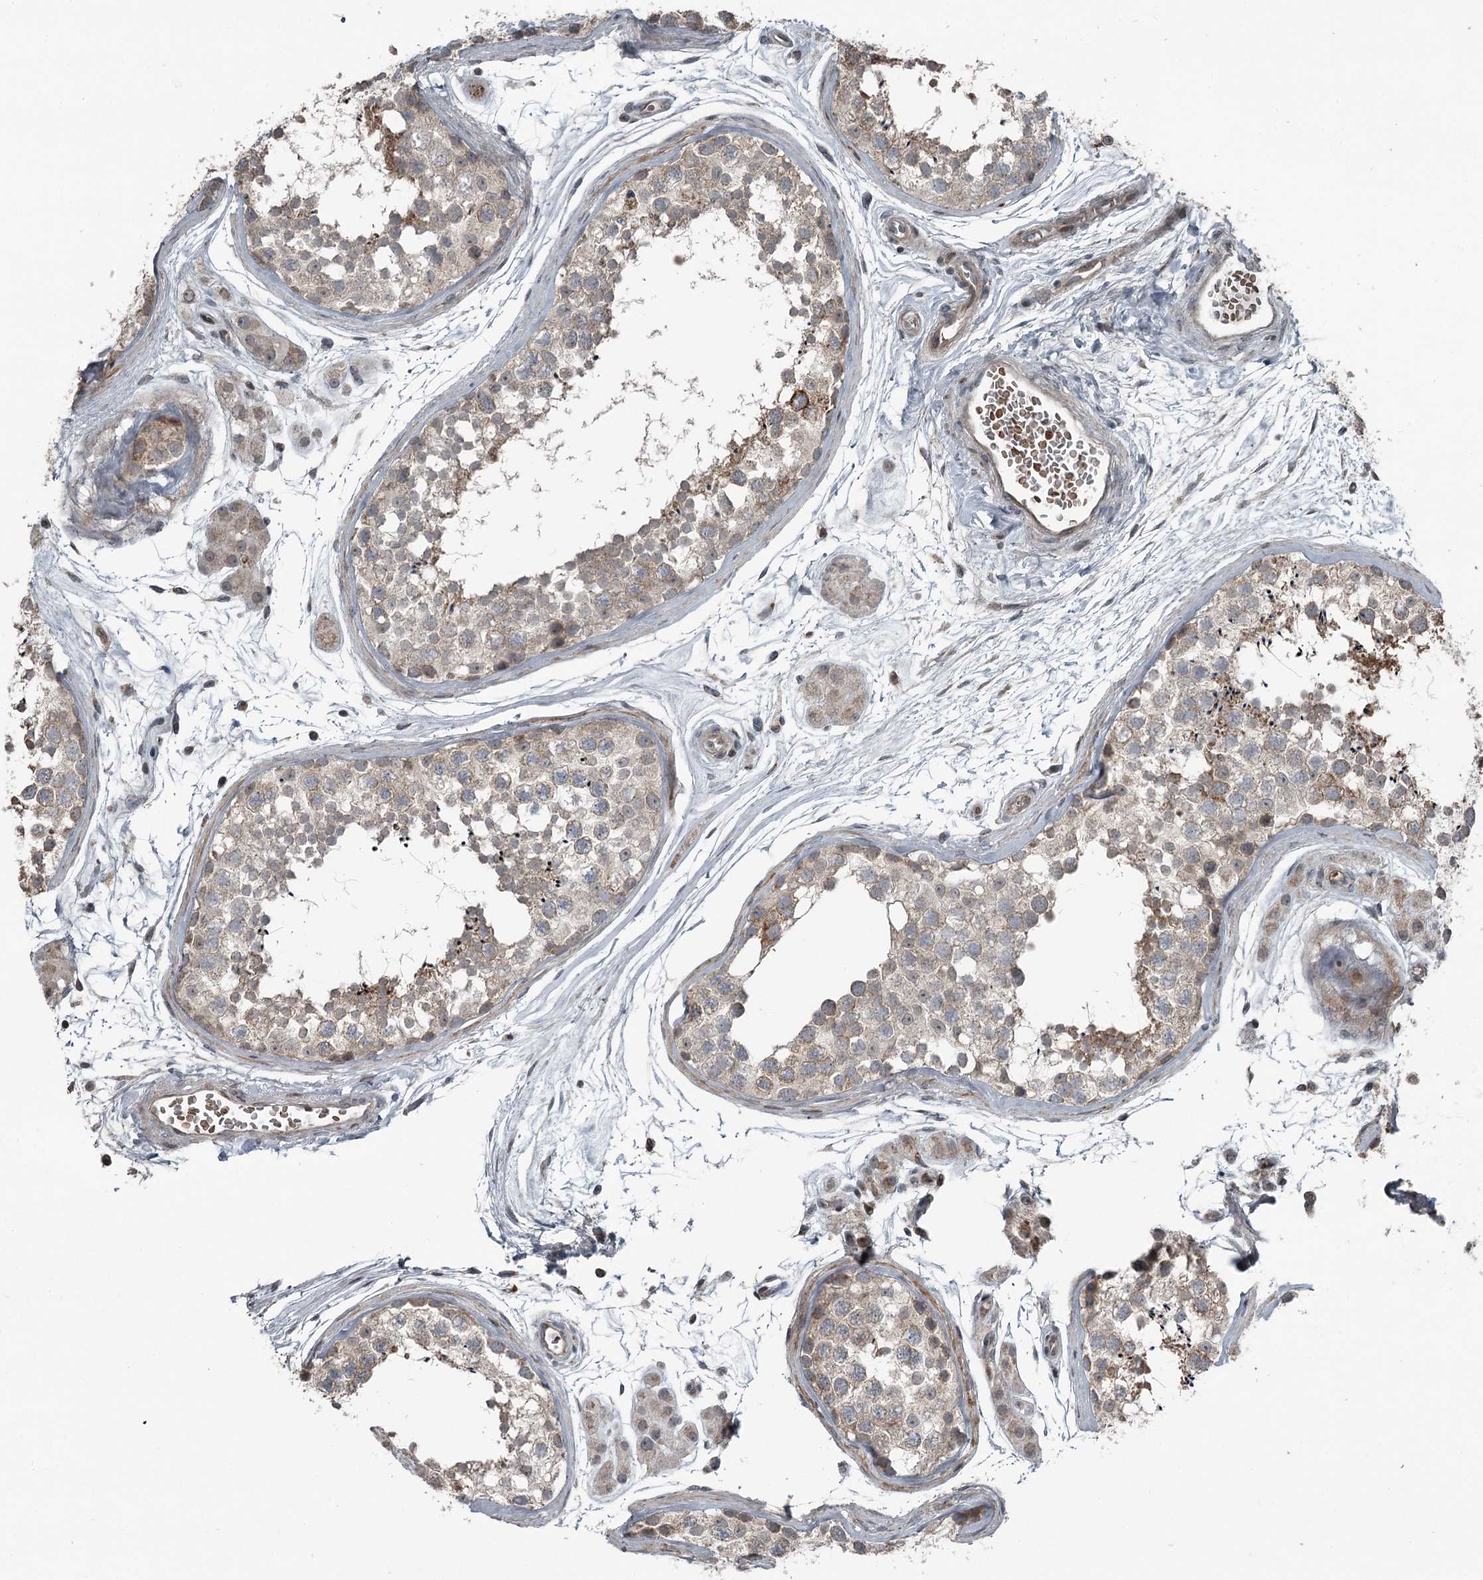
{"staining": {"intensity": "weak", "quantity": "25%-75%", "location": "cytoplasmic/membranous"}, "tissue": "testis", "cell_type": "Cells in seminiferous ducts", "image_type": "normal", "snomed": [{"axis": "morphology", "description": "Normal tissue, NOS"}, {"axis": "topography", "description": "Testis"}], "caption": "Protein expression analysis of unremarkable human testis reveals weak cytoplasmic/membranous positivity in about 25%-75% of cells in seminiferous ducts. (DAB IHC with brightfield microscopy, high magnification).", "gene": "RASSF8", "patient": {"sex": "male", "age": 56}}